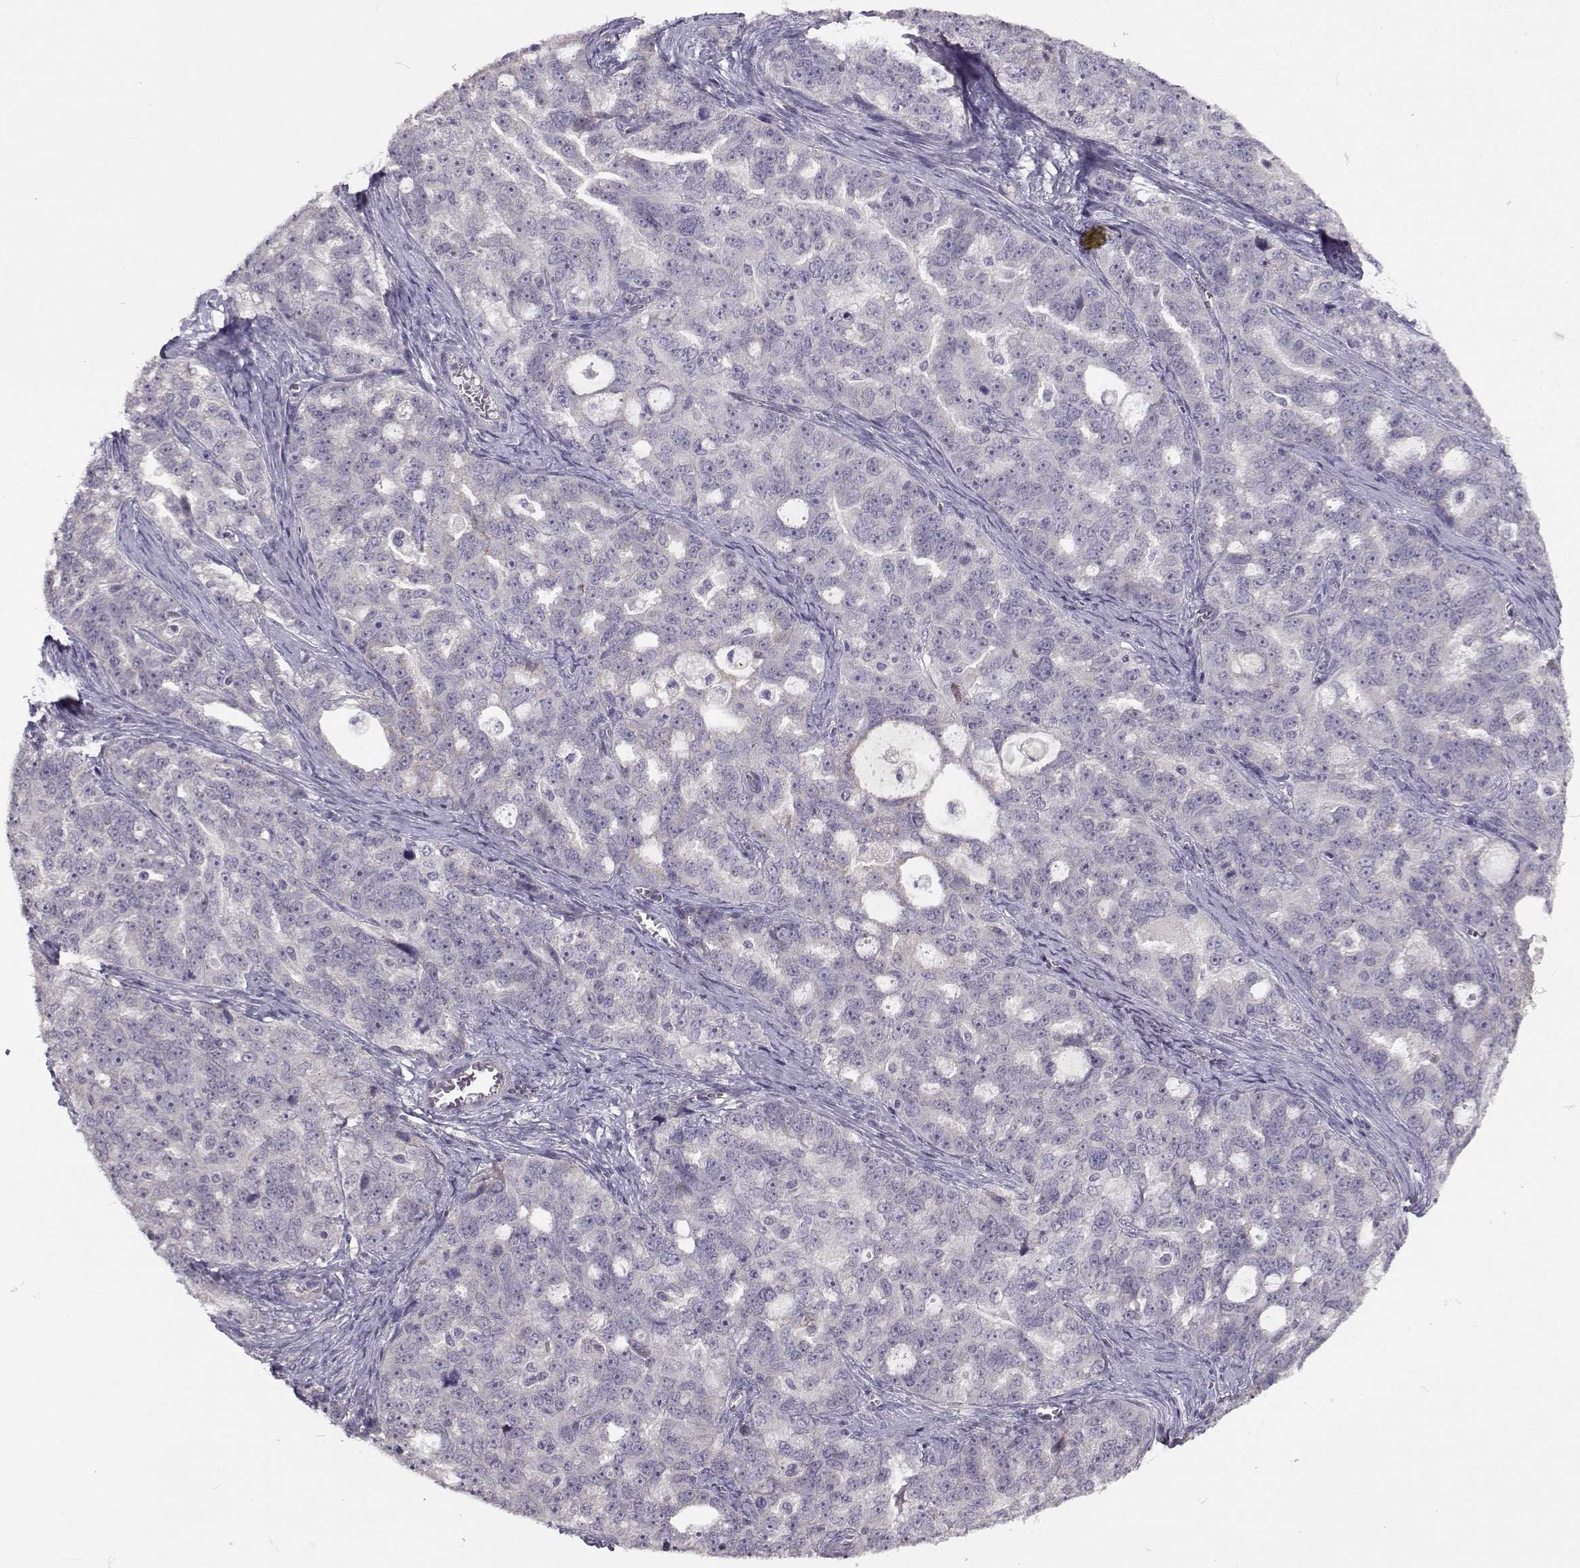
{"staining": {"intensity": "negative", "quantity": "none", "location": "none"}, "tissue": "ovarian cancer", "cell_type": "Tumor cells", "image_type": "cancer", "snomed": [{"axis": "morphology", "description": "Cystadenocarcinoma, serous, NOS"}, {"axis": "topography", "description": "Ovary"}], "caption": "There is no significant positivity in tumor cells of ovarian serous cystadenocarcinoma.", "gene": "TMEM145", "patient": {"sex": "female", "age": 51}}